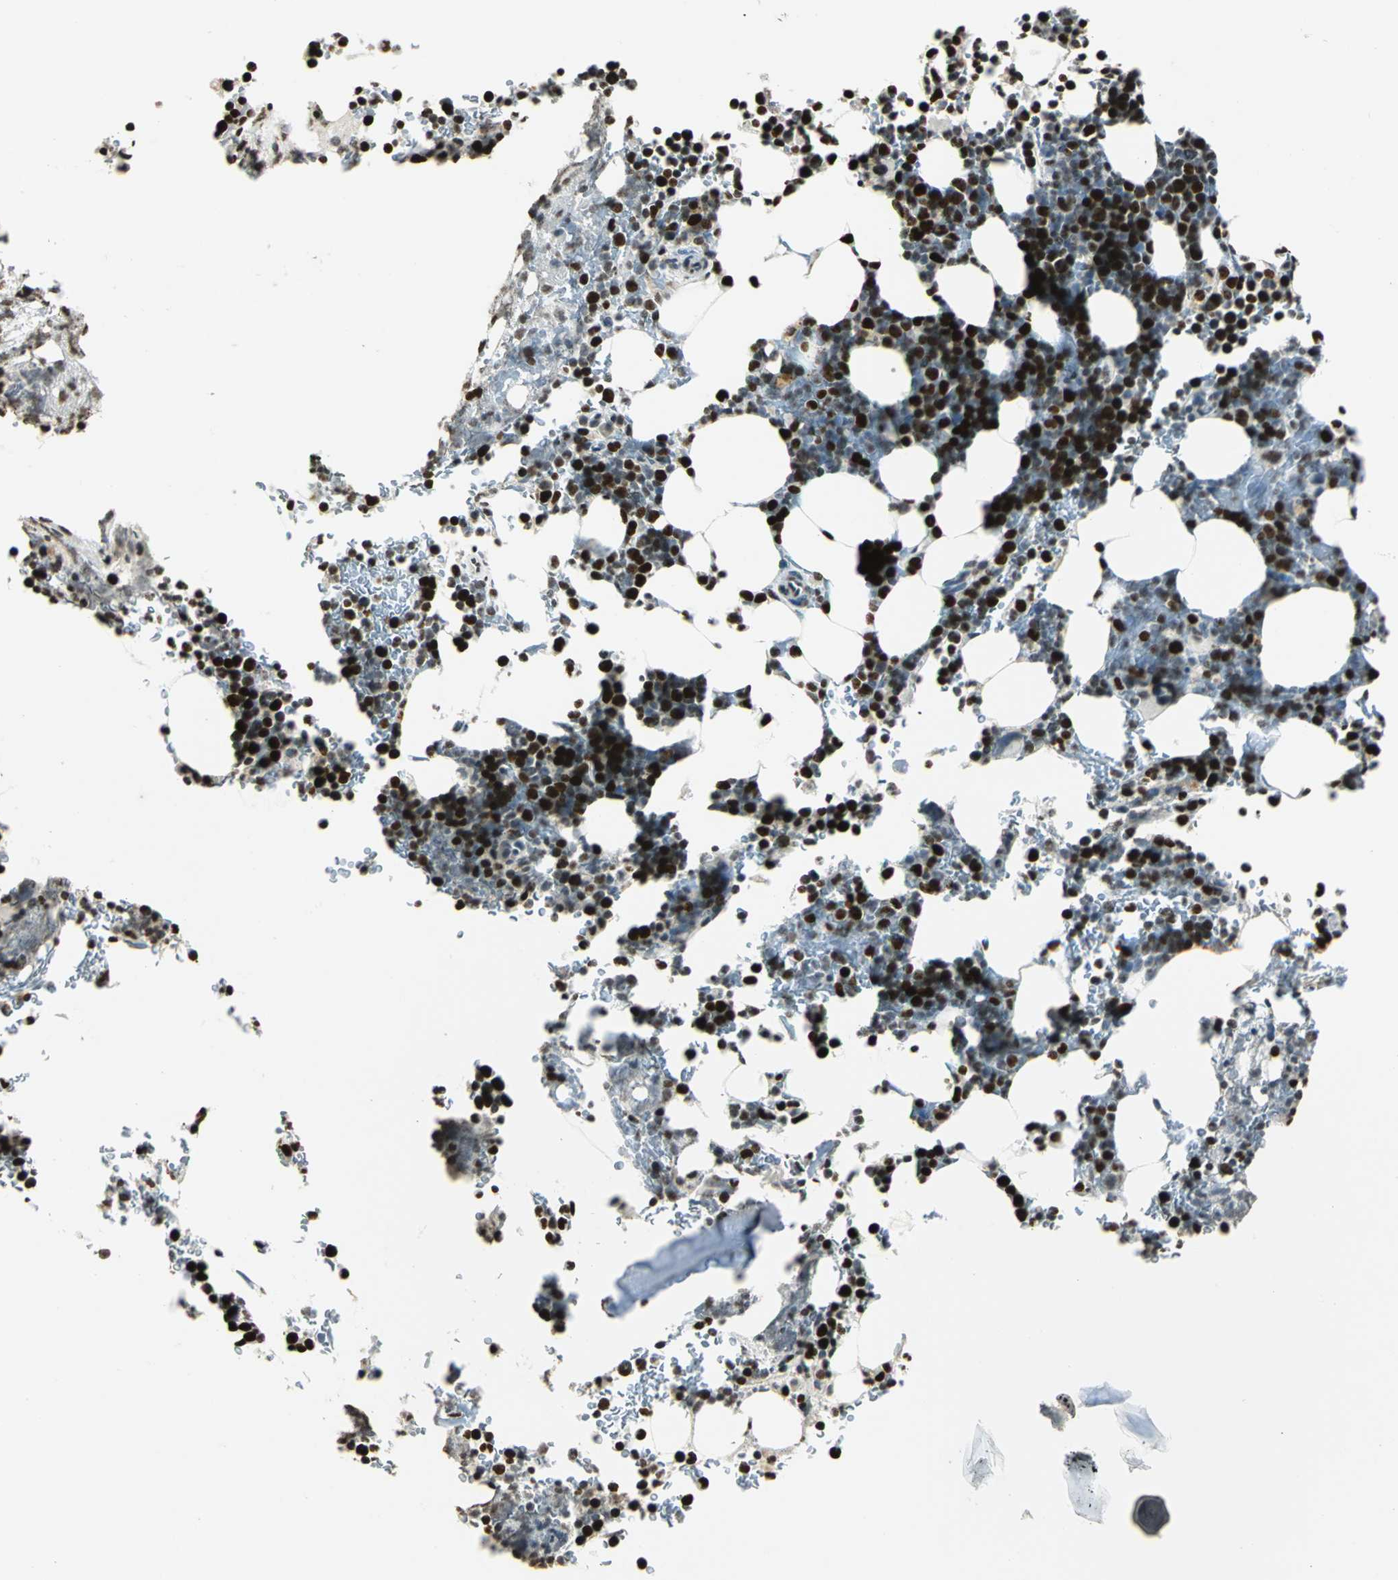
{"staining": {"intensity": "strong", "quantity": ">75%", "location": "nuclear"}, "tissue": "bone marrow", "cell_type": "Hematopoietic cells", "image_type": "normal", "snomed": [{"axis": "morphology", "description": "Normal tissue, NOS"}, {"axis": "topography", "description": "Bone marrow"}], "caption": "A brown stain highlights strong nuclear staining of a protein in hematopoietic cells of normal bone marrow.", "gene": "MCM4", "patient": {"sex": "female", "age": 73}}